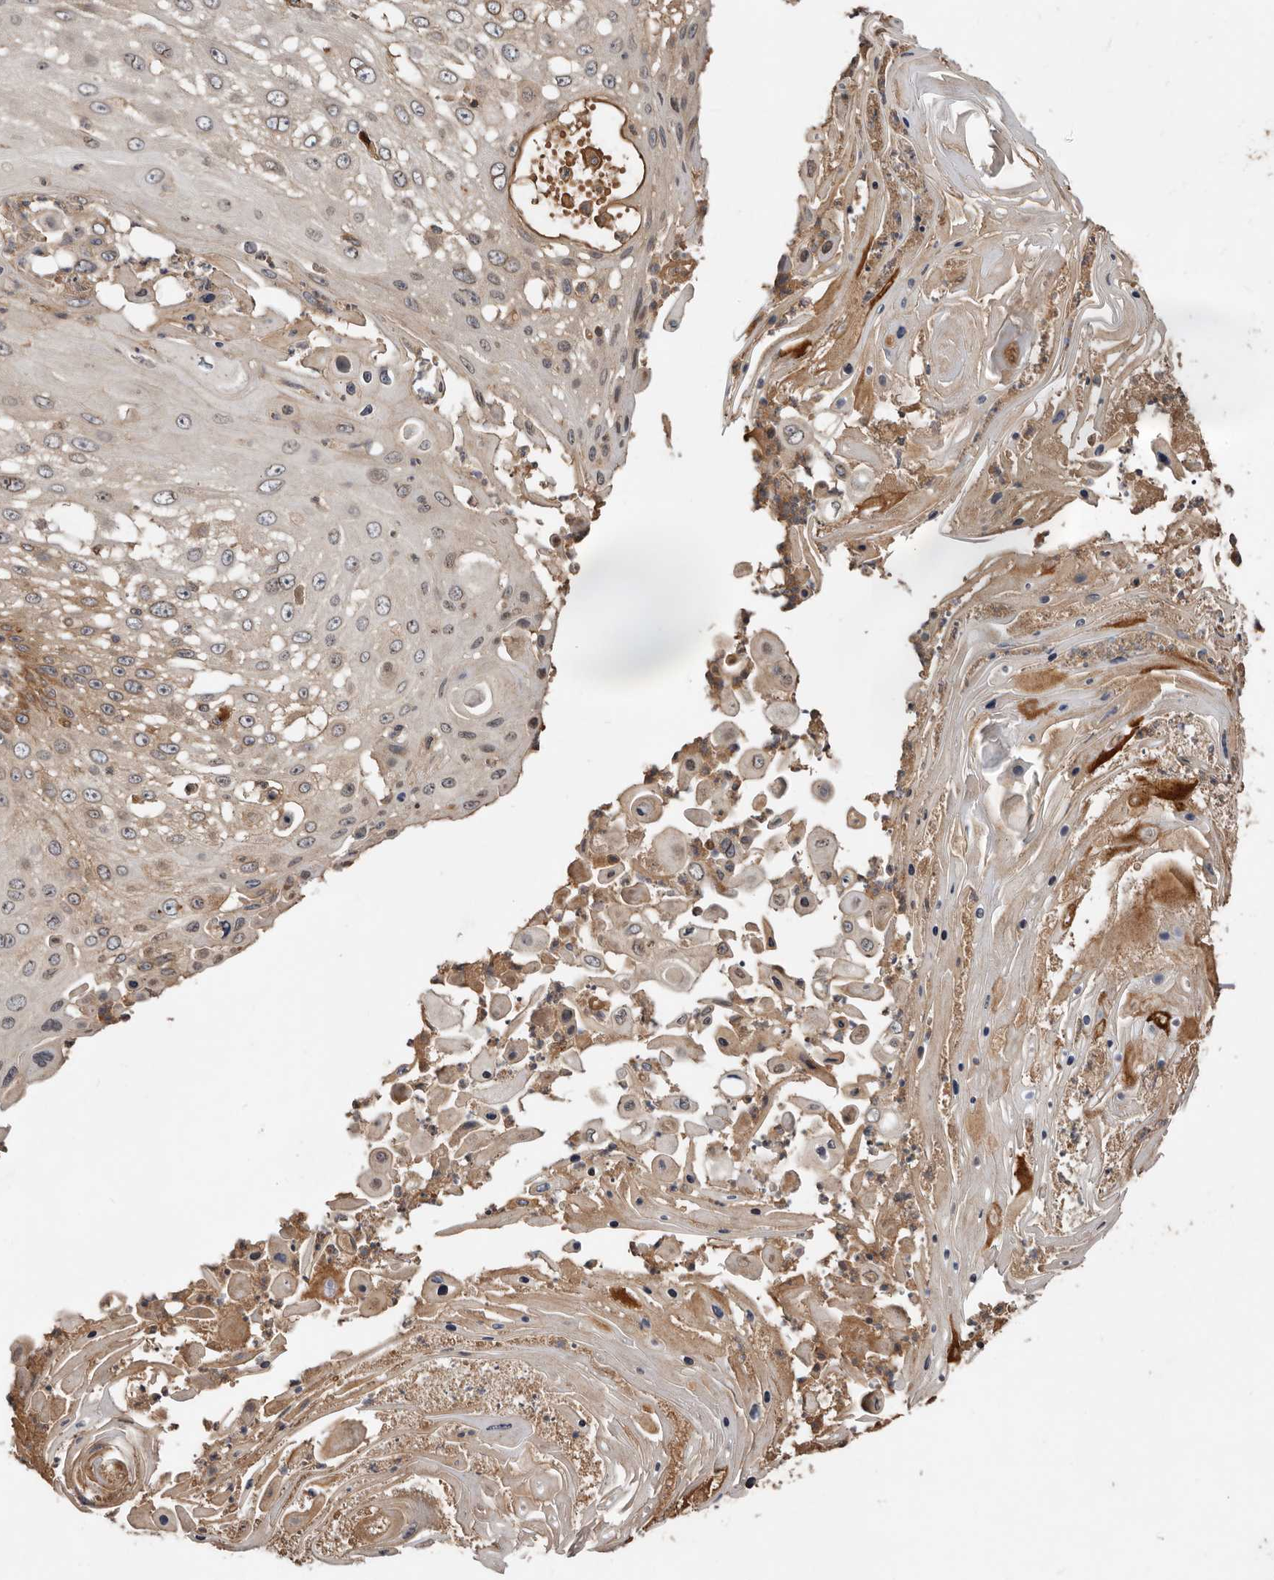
{"staining": {"intensity": "moderate", "quantity": "25%-75%", "location": "cytoplasmic/membranous"}, "tissue": "skin cancer", "cell_type": "Tumor cells", "image_type": "cancer", "snomed": [{"axis": "morphology", "description": "Squamous cell carcinoma, NOS"}, {"axis": "topography", "description": "Skin"}], "caption": "Approximately 25%-75% of tumor cells in human skin cancer demonstrate moderate cytoplasmic/membranous protein staining as visualized by brown immunohistochemical staining.", "gene": "STK36", "patient": {"sex": "female", "age": 44}}